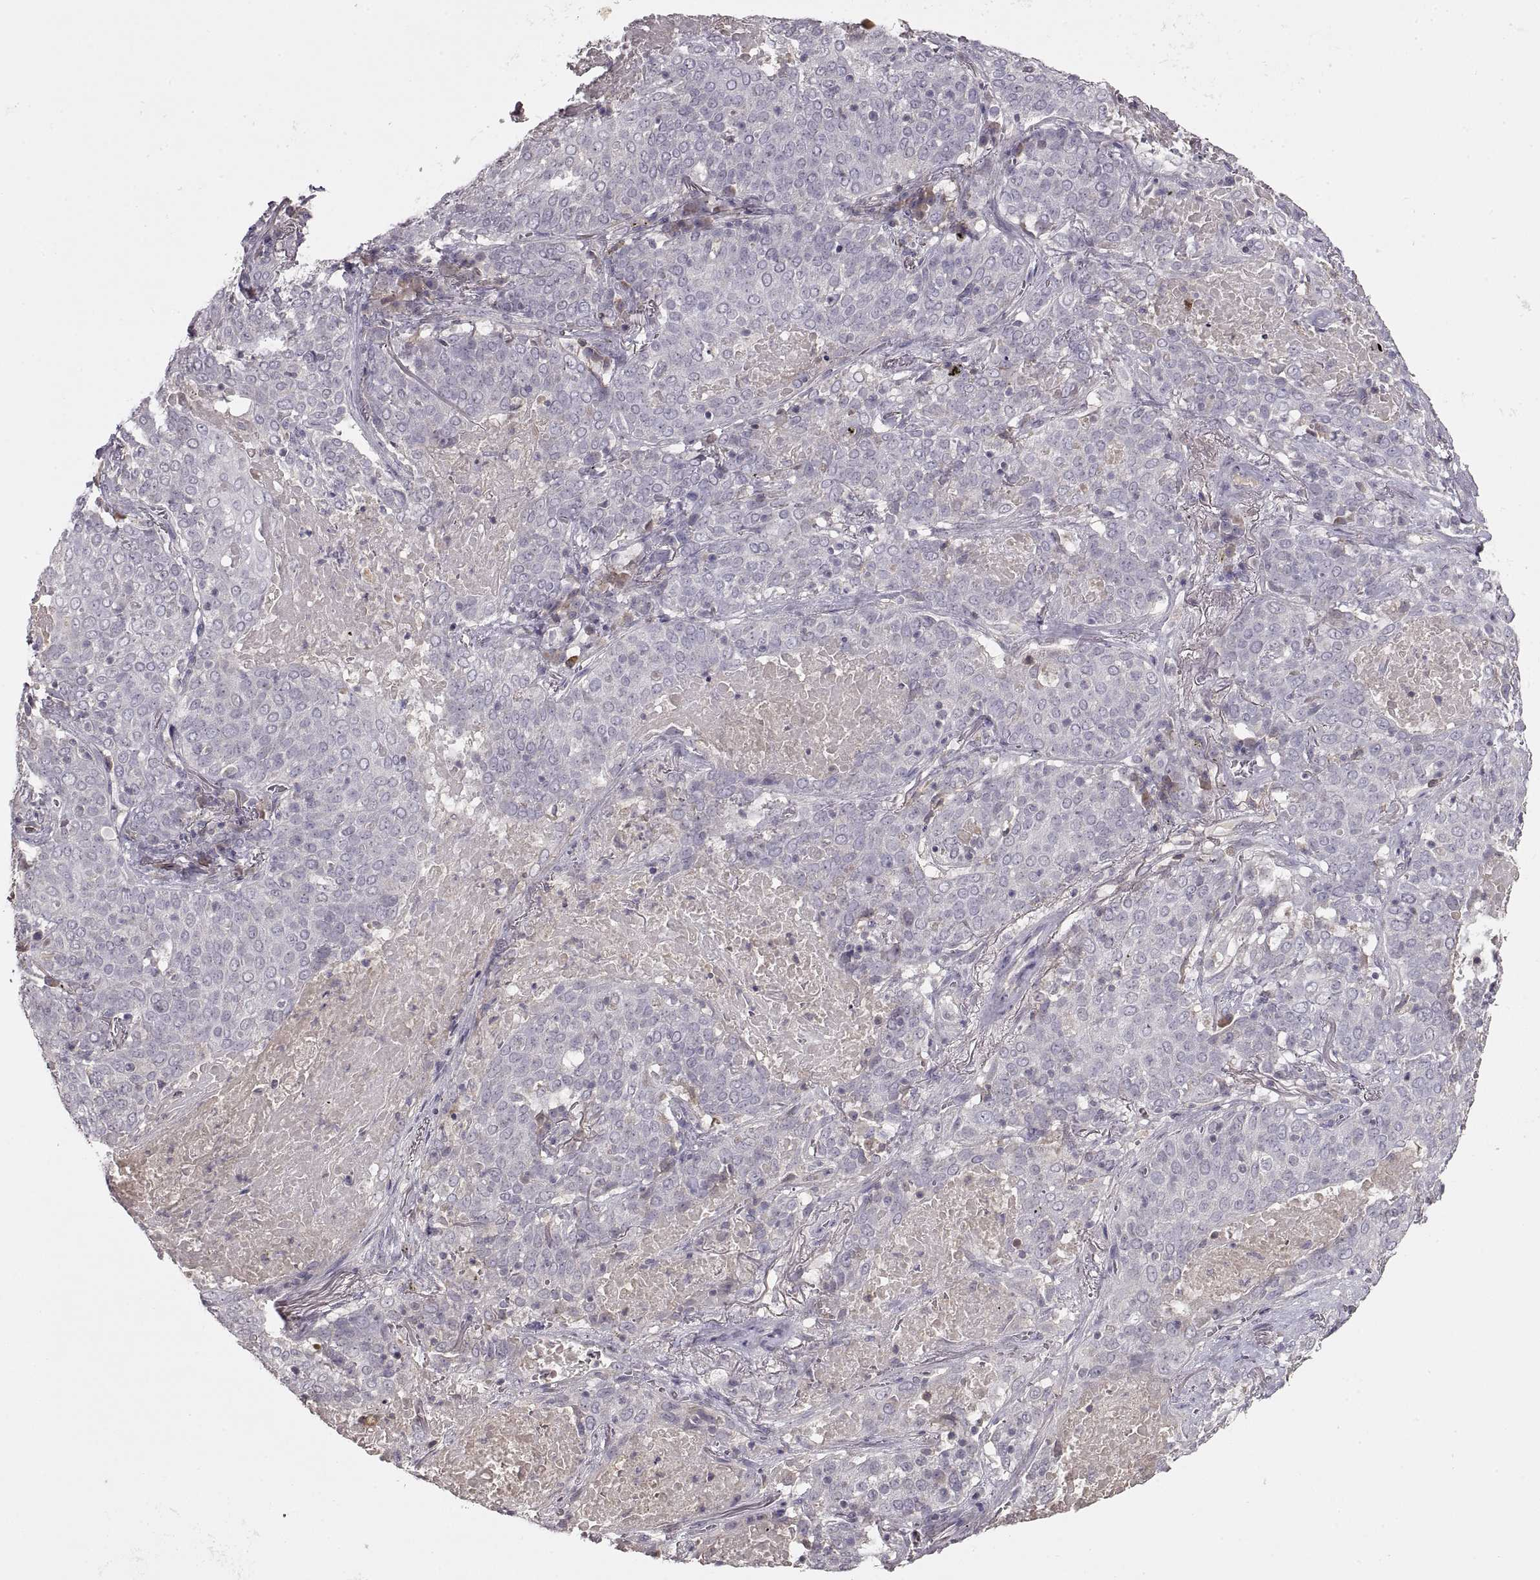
{"staining": {"intensity": "negative", "quantity": "none", "location": "none"}, "tissue": "lung cancer", "cell_type": "Tumor cells", "image_type": "cancer", "snomed": [{"axis": "morphology", "description": "Squamous cell carcinoma, NOS"}, {"axis": "topography", "description": "Lung"}], "caption": "Micrograph shows no significant protein positivity in tumor cells of lung squamous cell carcinoma. (Brightfield microscopy of DAB (3,3'-diaminobenzidine) IHC at high magnification).", "gene": "ADAM11", "patient": {"sex": "male", "age": 82}}